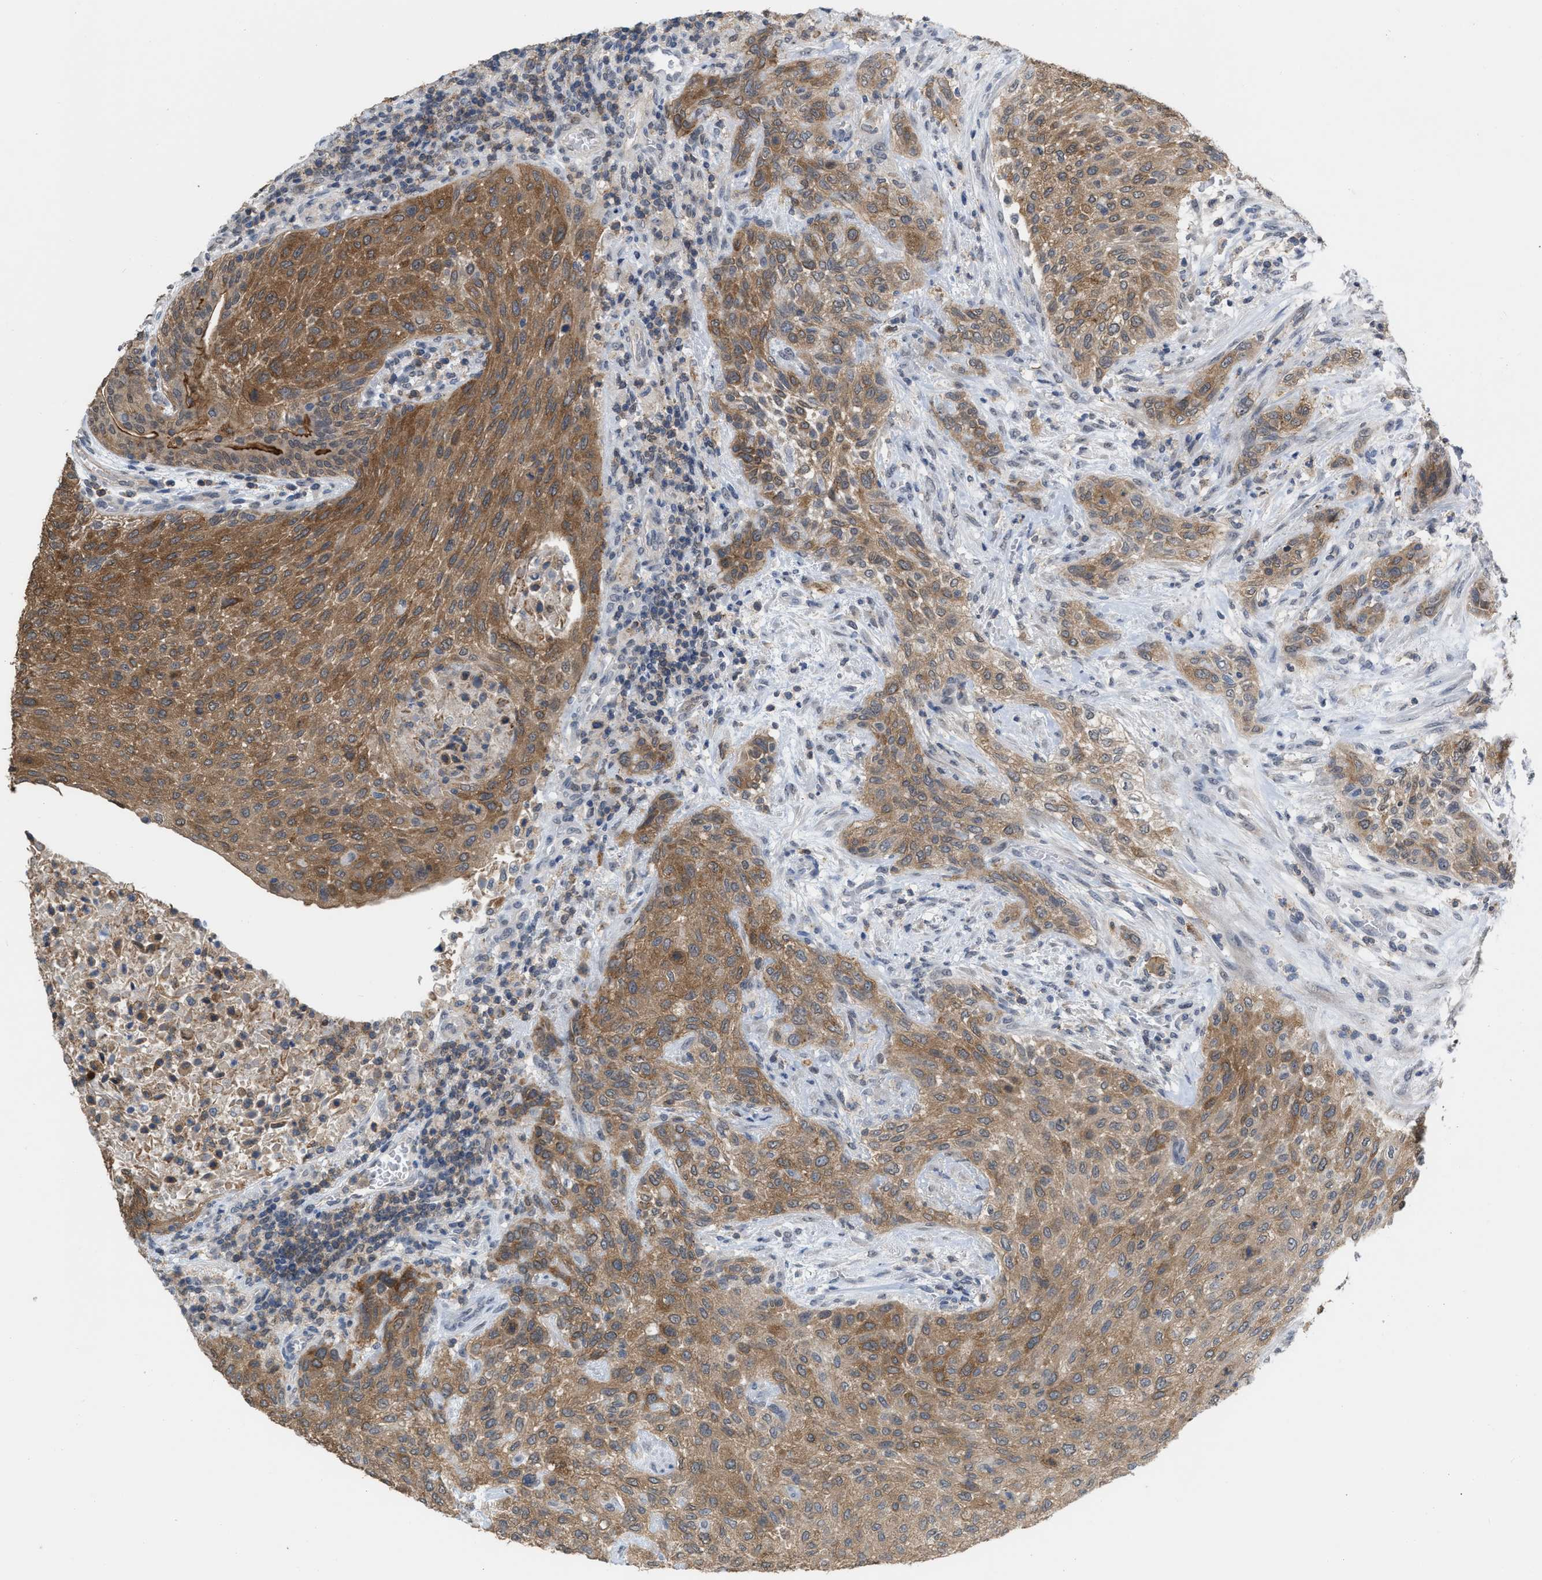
{"staining": {"intensity": "strong", "quantity": ">75%", "location": "cytoplasmic/membranous"}, "tissue": "urothelial cancer", "cell_type": "Tumor cells", "image_type": "cancer", "snomed": [{"axis": "morphology", "description": "Urothelial carcinoma, Low grade"}, {"axis": "morphology", "description": "Urothelial carcinoma, High grade"}, {"axis": "topography", "description": "Urinary bladder"}], "caption": "Protein expression analysis of human urothelial cancer reveals strong cytoplasmic/membranous expression in approximately >75% of tumor cells.", "gene": "BAIAP2L1", "patient": {"sex": "male", "age": 35}}